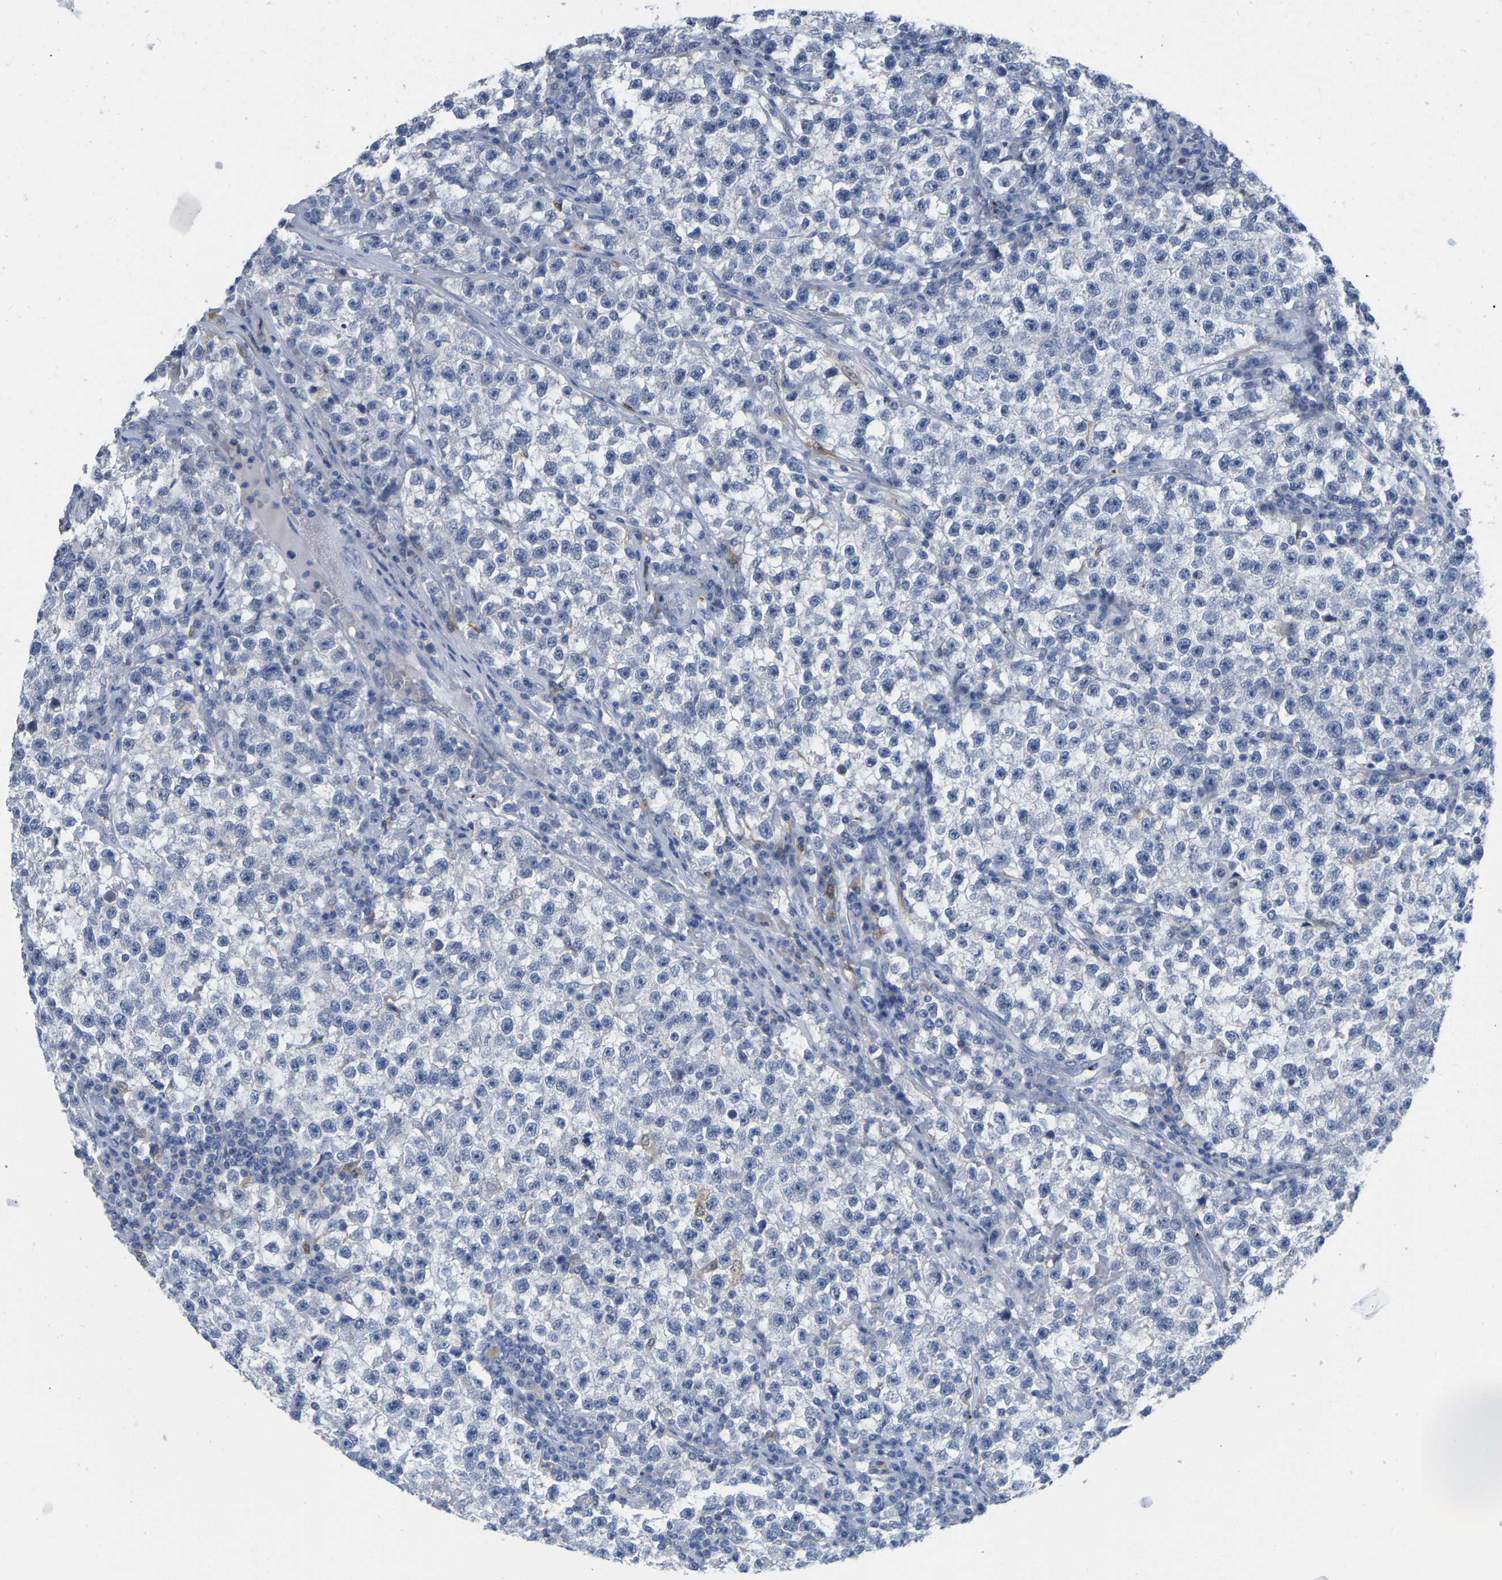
{"staining": {"intensity": "negative", "quantity": "none", "location": "none"}, "tissue": "testis cancer", "cell_type": "Tumor cells", "image_type": "cancer", "snomed": [{"axis": "morphology", "description": "Seminoma, NOS"}, {"axis": "topography", "description": "Testis"}], "caption": "The micrograph demonstrates no staining of tumor cells in testis seminoma. (DAB immunohistochemistry (IHC) visualized using brightfield microscopy, high magnification).", "gene": "ULBP2", "patient": {"sex": "male", "age": 22}}